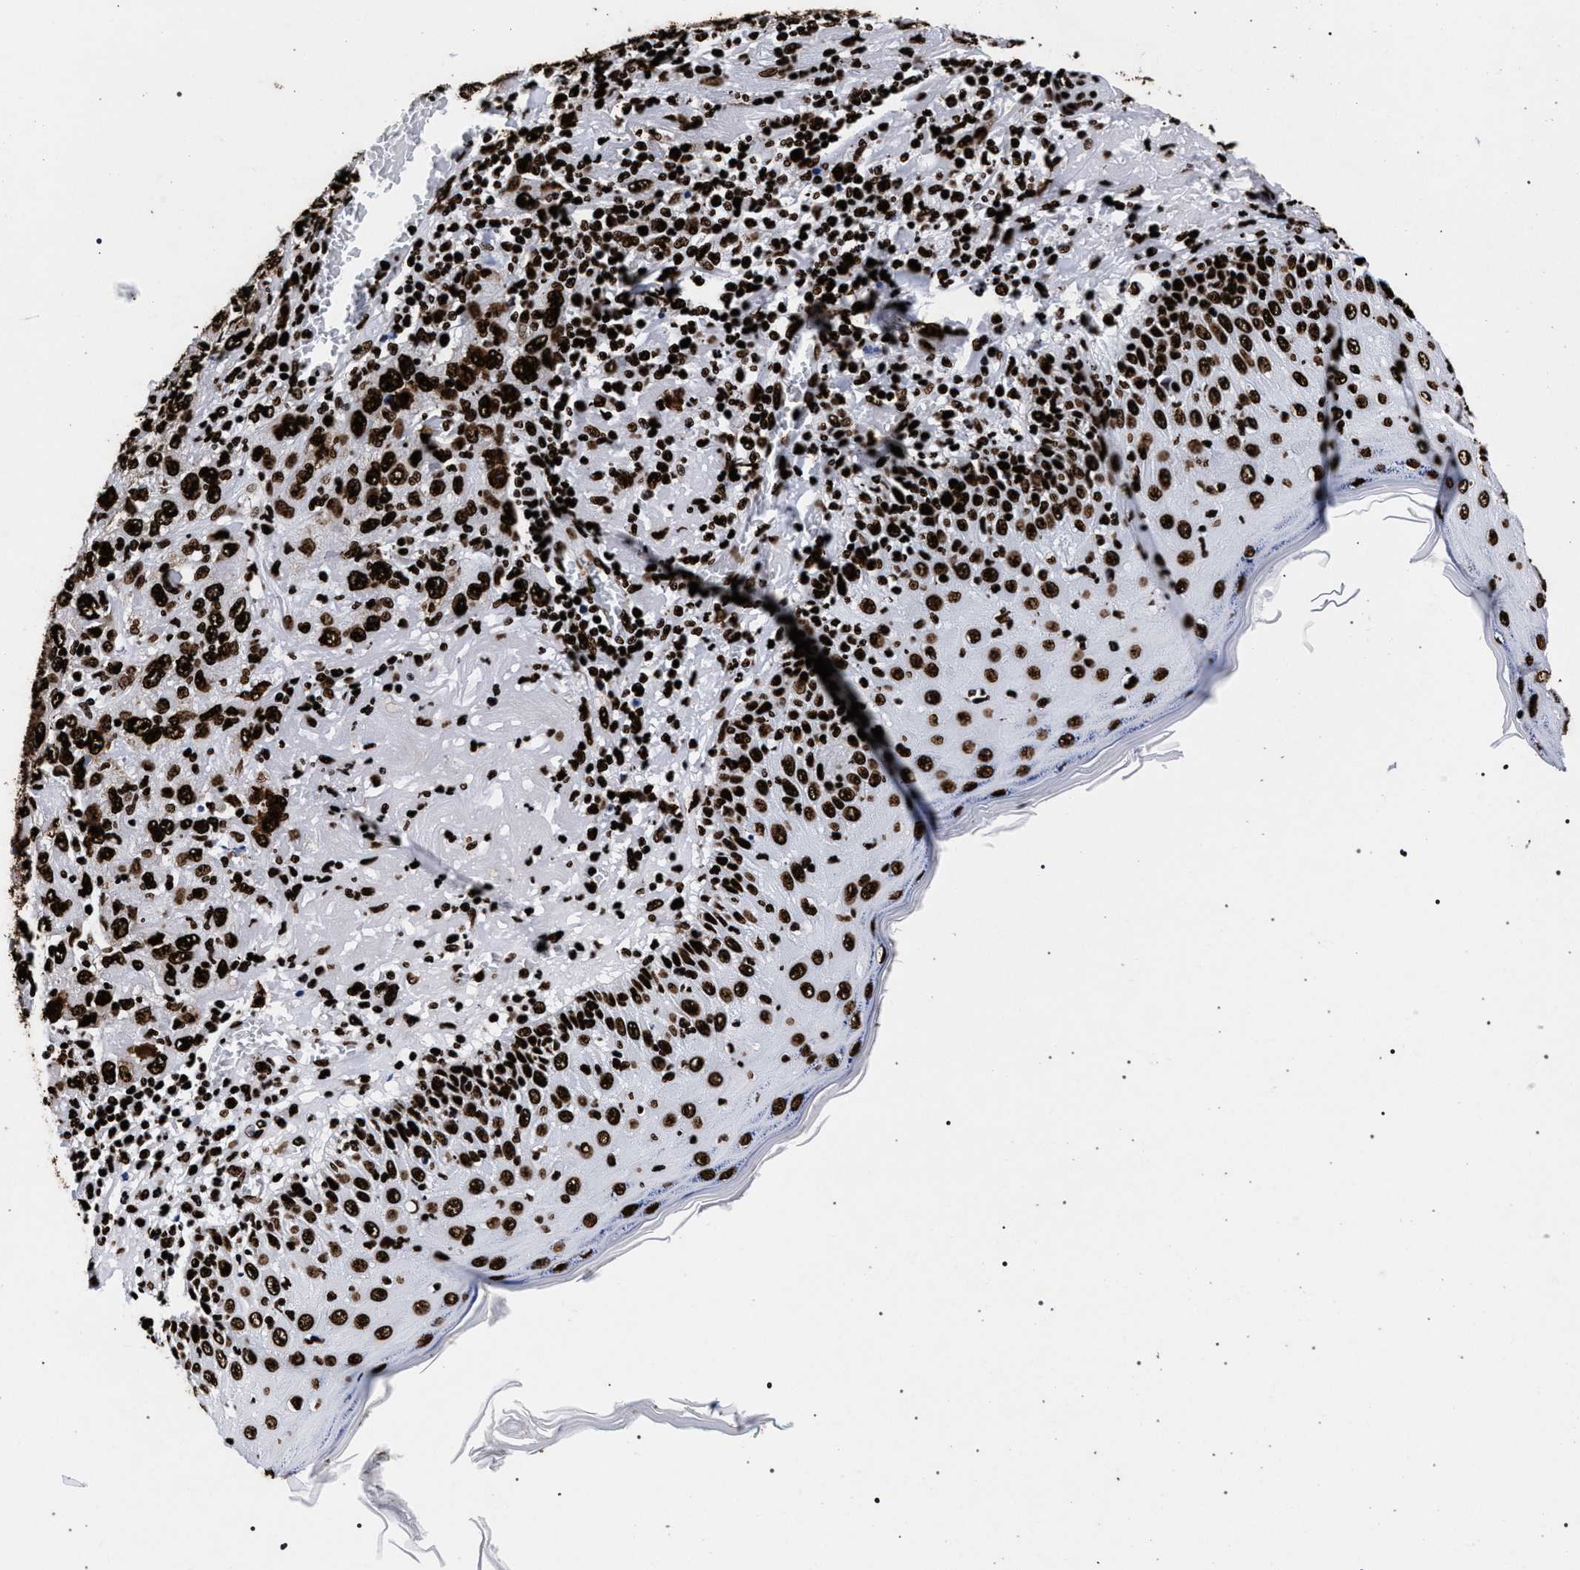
{"staining": {"intensity": "strong", "quantity": ">75%", "location": "cytoplasmic/membranous,nuclear"}, "tissue": "skin cancer", "cell_type": "Tumor cells", "image_type": "cancer", "snomed": [{"axis": "morphology", "description": "Squamous cell carcinoma, NOS"}, {"axis": "topography", "description": "Skin"}], "caption": "The histopathology image demonstrates immunohistochemical staining of skin cancer (squamous cell carcinoma). There is strong cytoplasmic/membranous and nuclear expression is seen in approximately >75% of tumor cells.", "gene": "HNRNPA1", "patient": {"sex": "female", "age": 88}}